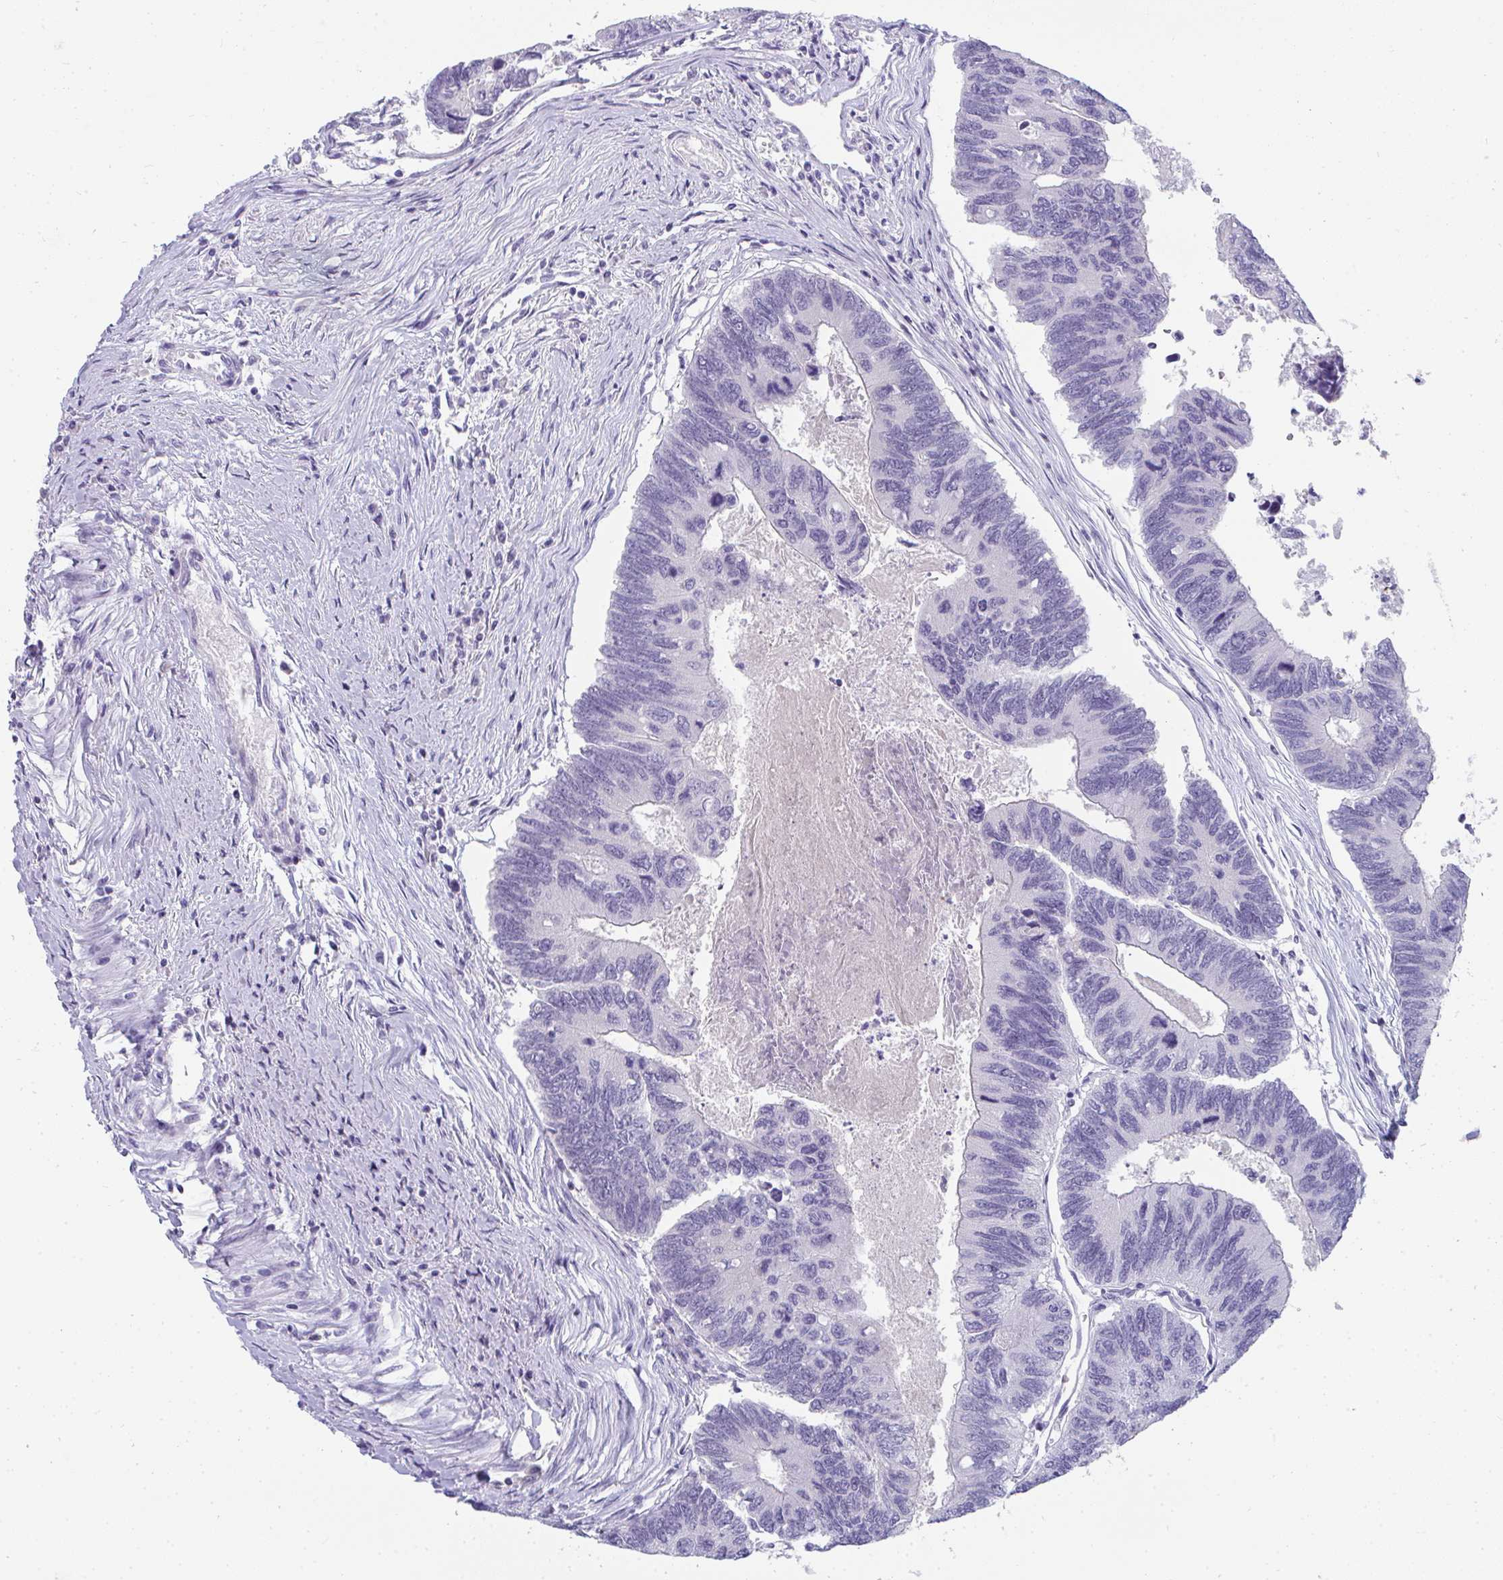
{"staining": {"intensity": "negative", "quantity": "none", "location": "none"}, "tissue": "colorectal cancer", "cell_type": "Tumor cells", "image_type": "cancer", "snomed": [{"axis": "morphology", "description": "Adenocarcinoma, NOS"}, {"axis": "topography", "description": "Colon"}], "caption": "This is an immunohistochemistry (IHC) micrograph of human colorectal adenocarcinoma. There is no expression in tumor cells.", "gene": "TTC30B", "patient": {"sex": "female", "age": 67}}